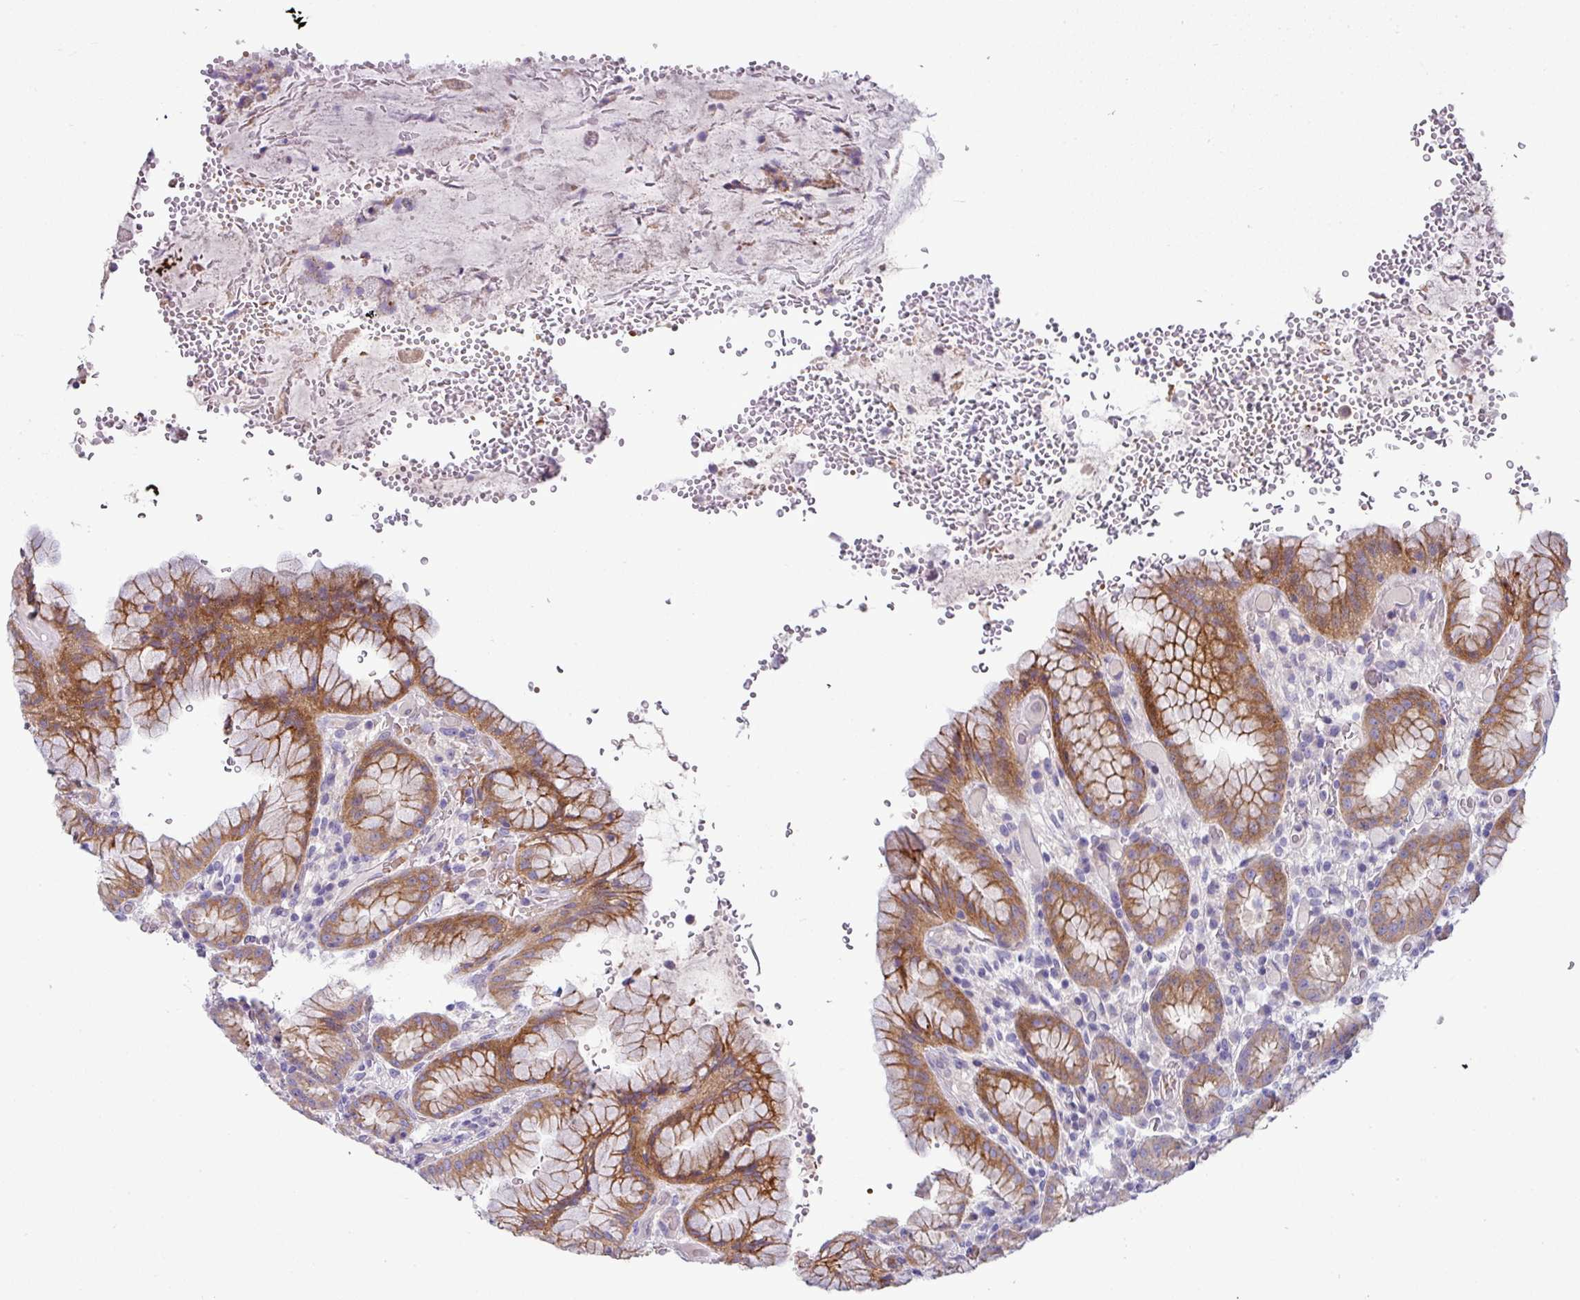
{"staining": {"intensity": "moderate", "quantity": "25%-75%", "location": "cytoplasmic/membranous"}, "tissue": "stomach", "cell_type": "Glandular cells", "image_type": "normal", "snomed": [{"axis": "morphology", "description": "Normal tissue, NOS"}, {"axis": "topography", "description": "Stomach, upper"}], "caption": "About 25%-75% of glandular cells in benign human stomach show moderate cytoplasmic/membranous protein staining as visualized by brown immunohistochemical staining.", "gene": "ACAP3", "patient": {"sex": "male", "age": 52}}